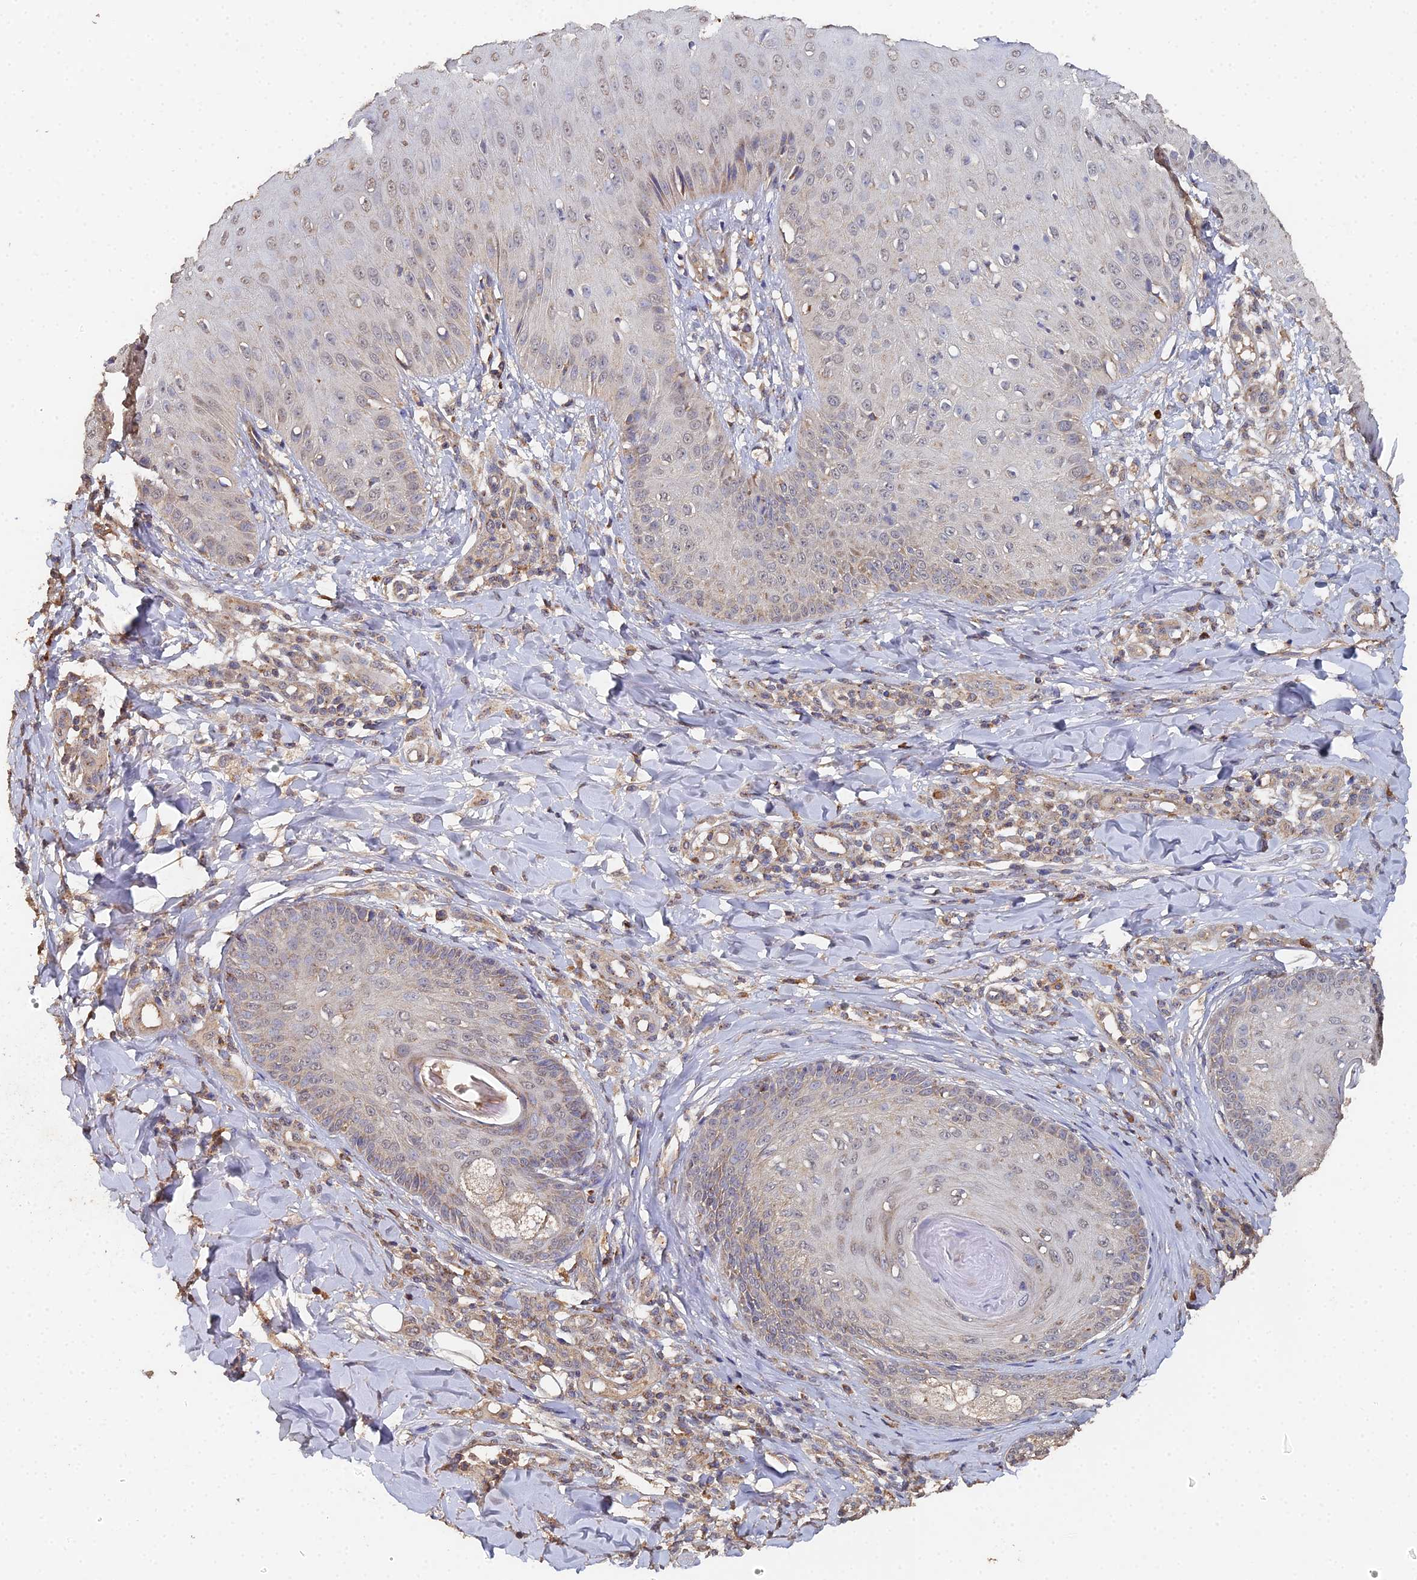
{"staining": {"intensity": "moderate", "quantity": ">75%", "location": "cytoplasmic/membranous"}, "tissue": "skin", "cell_type": "Epidermal cells", "image_type": "normal", "snomed": [{"axis": "morphology", "description": "Normal tissue, NOS"}, {"axis": "morphology", "description": "Inflammation, NOS"}, {"axis": "topography", "description": "Soft tissue"}, {"axis": "topography", "description": "Anal"}], "caption": "Immunohistochemistry (IHC) photomicrograph of normal skin stained for a protein (brown), which shows medium levels of moderate cytoplasmic/membranous expression in about >75% of epidermal cells.", "gene": "SPANXN4", "patient": {"sex": "female", "age": 15}}